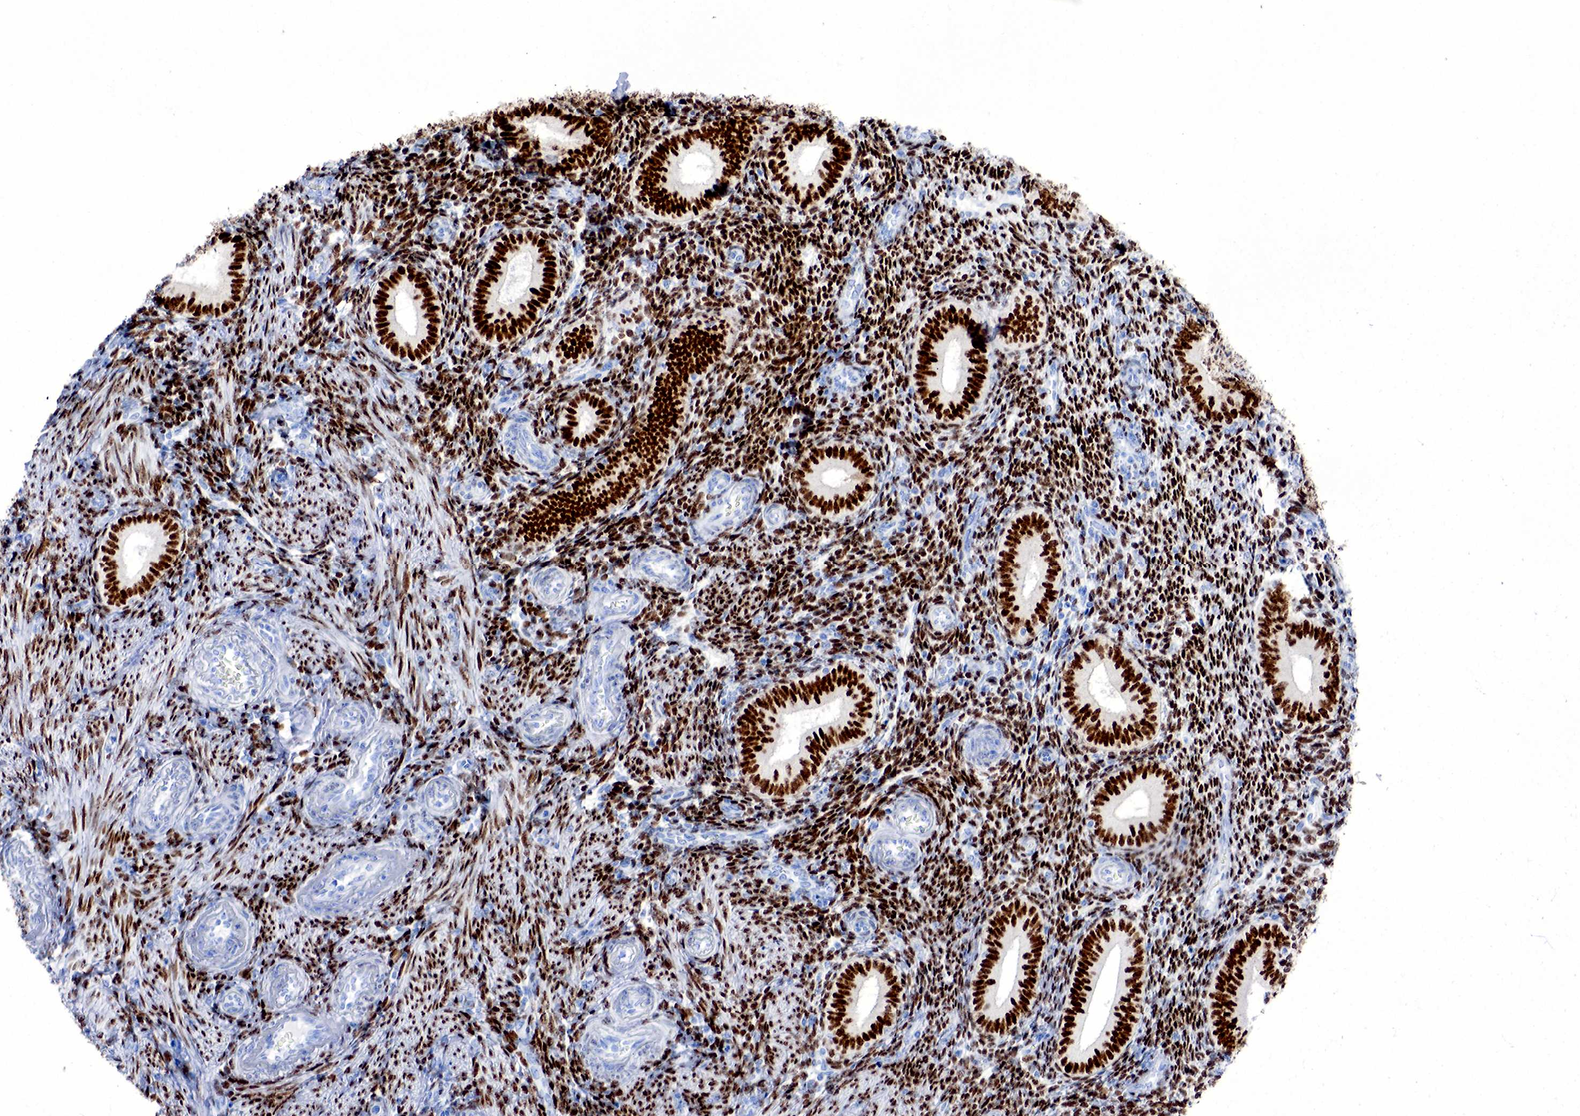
{"staining": {"intensity": "moderate", "quantity": "25%-75%", "location": "nuclear"}, "tissue": "endometrium", "cell_type": "Cells in endometrial stroma", "image_type": "normal", "snomed": [{"axis": "morphology", "description": "Normal tissue, NOS"}, {"axis": "topography", "description": "Endometrium"}], "caption": "The image shows a brown stain indicating the presence of a protein in the nuclear of cells in endometrial stroma in endometrium.", "gene": "ESR1", "patient": {"sex": "female", "age": 35}}